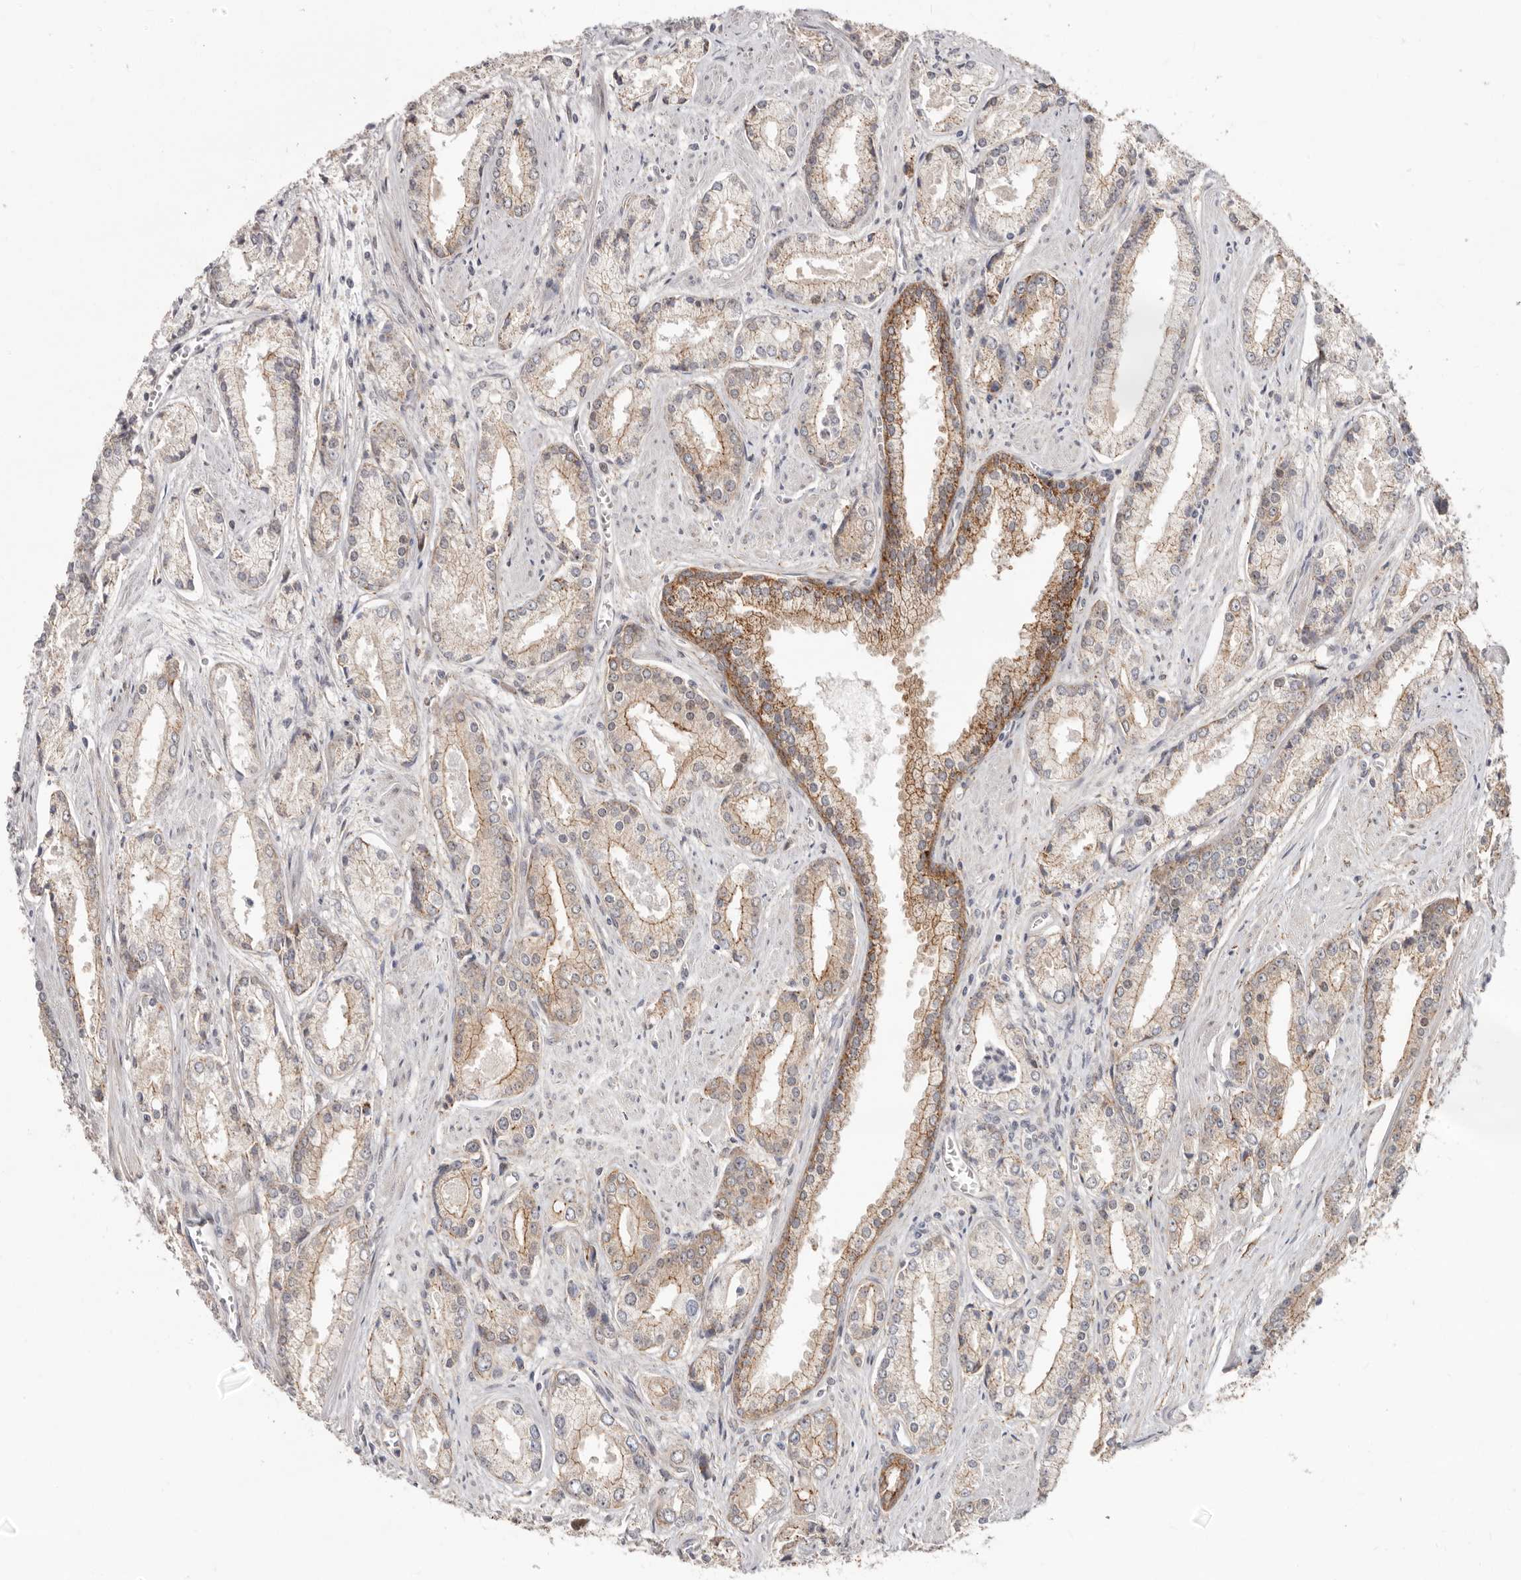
{"staining": {"intensity": "weak", "quantity": ">75%", "location": "cytoplasmic/membranous"}, "tissue": "prostate cancer", "cell_type": "Tumor cells", "image_type": "cancer", "snomed": [{"axis": "morphology", "description": "Adenocarcinoma, Low grade"}, {"axis": "topography", "description": "Prostate"}], "caption": "Protein staining exhibits weak cytoplasmic/membranous expression in about >75% of tumor cells in prostate cancer (adenocarcinoma (low-grade)).", "gene": "SZT2", "patient": {"sex": "male", "age": 54}}